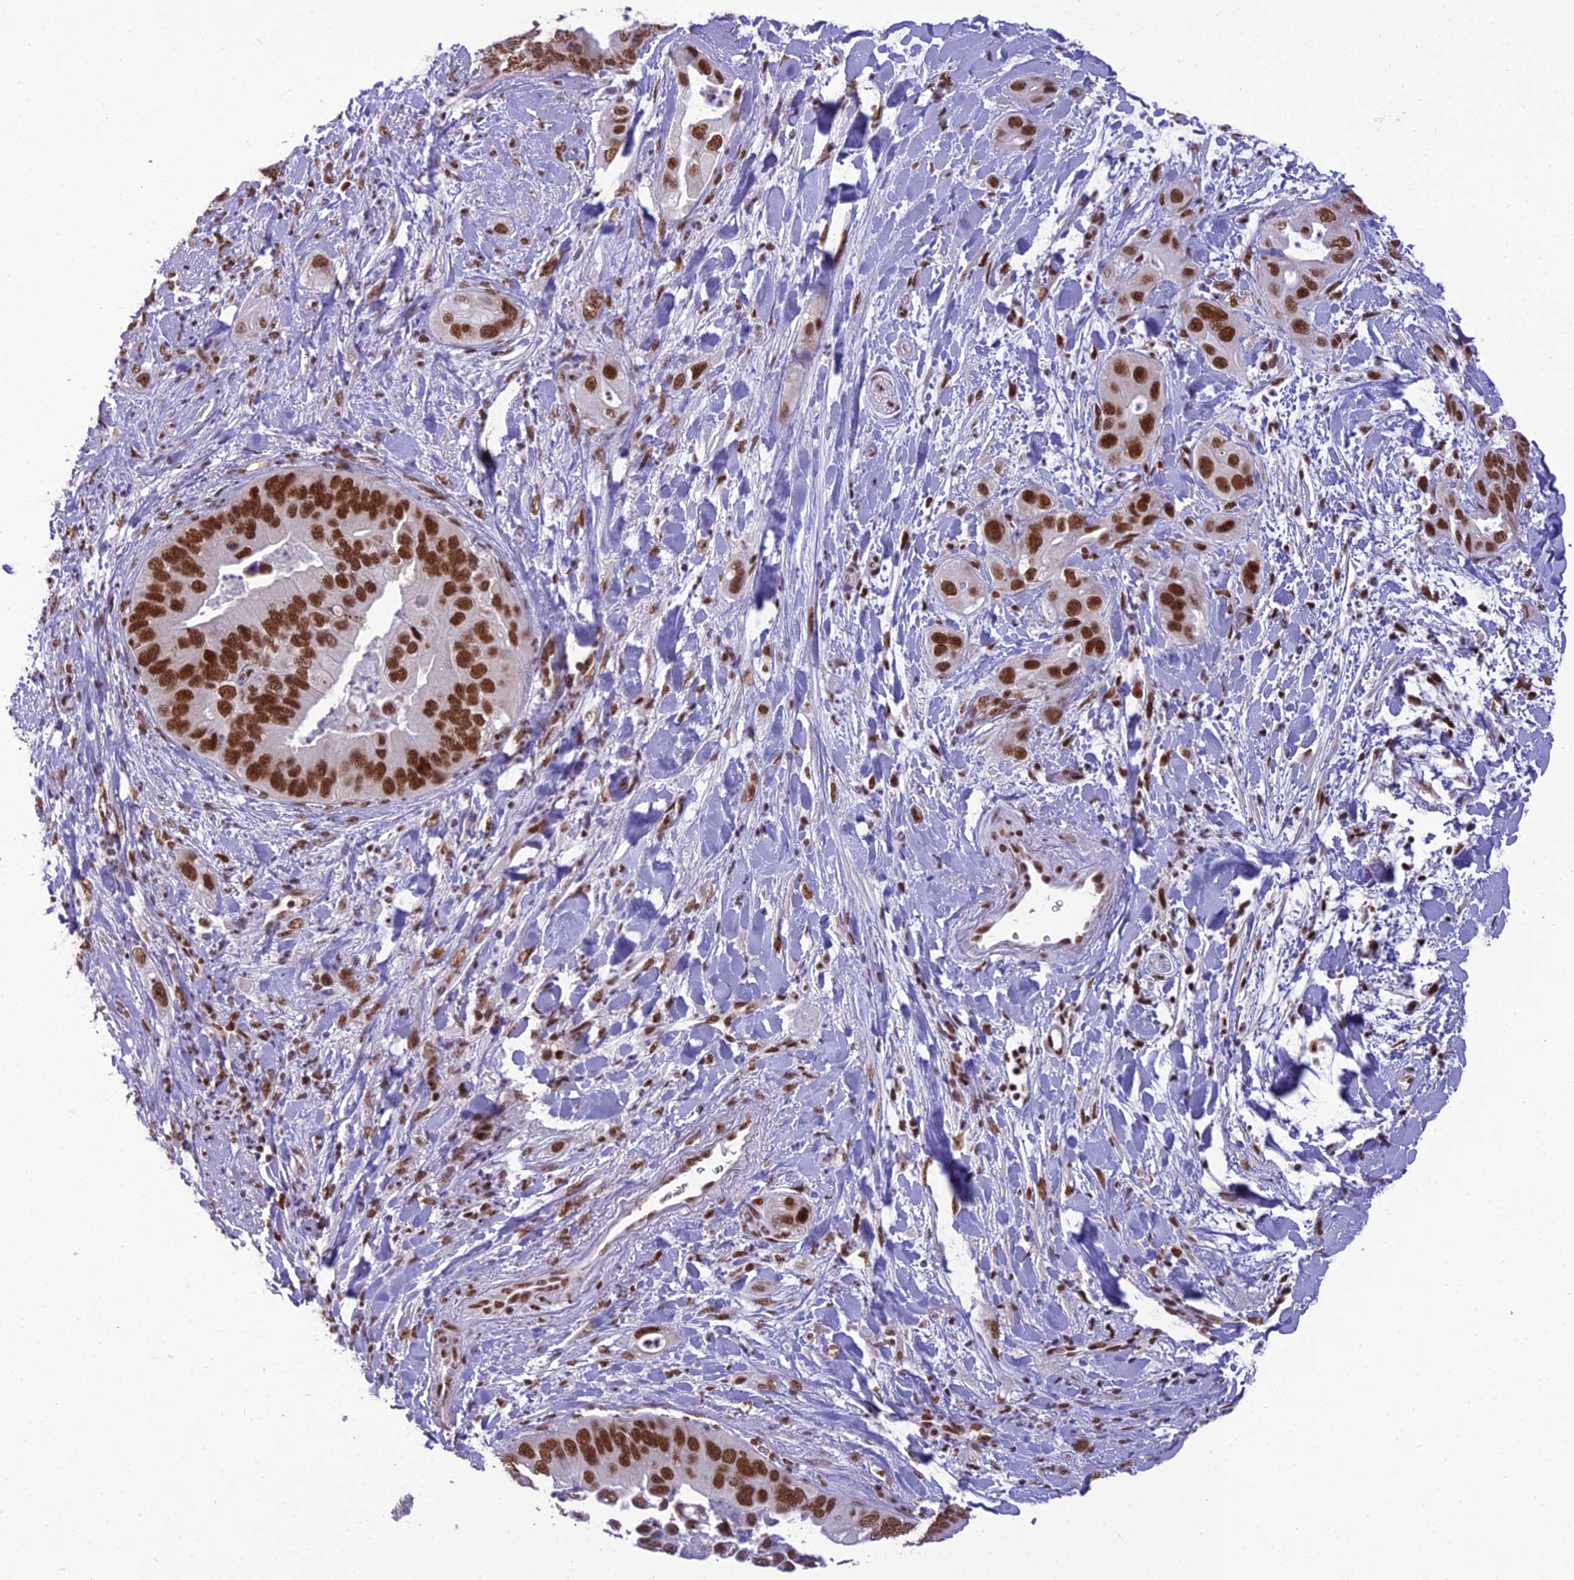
{"staining": {"intensity": "strong", "quantity": ">75%", "location": "nuclear"}, "tissue": "pancreatic cancer", "cell_type": "Tumor cells", "image_type": "cancer", "snomed": [{"axis": "morphology", "description": "Adenocarcinoma, NOS"}, {"axis": "topography", "description": "Pancreas"}], "caption": "High-power microscopy captured an IHC photomicrograph of pancreatic cancer (adenocarcinoma), revealing strong nuclear staining in about >75% of tumor cells.", "gene": "SH3RF3", "patient": {"sex": "female", "age": 78}}